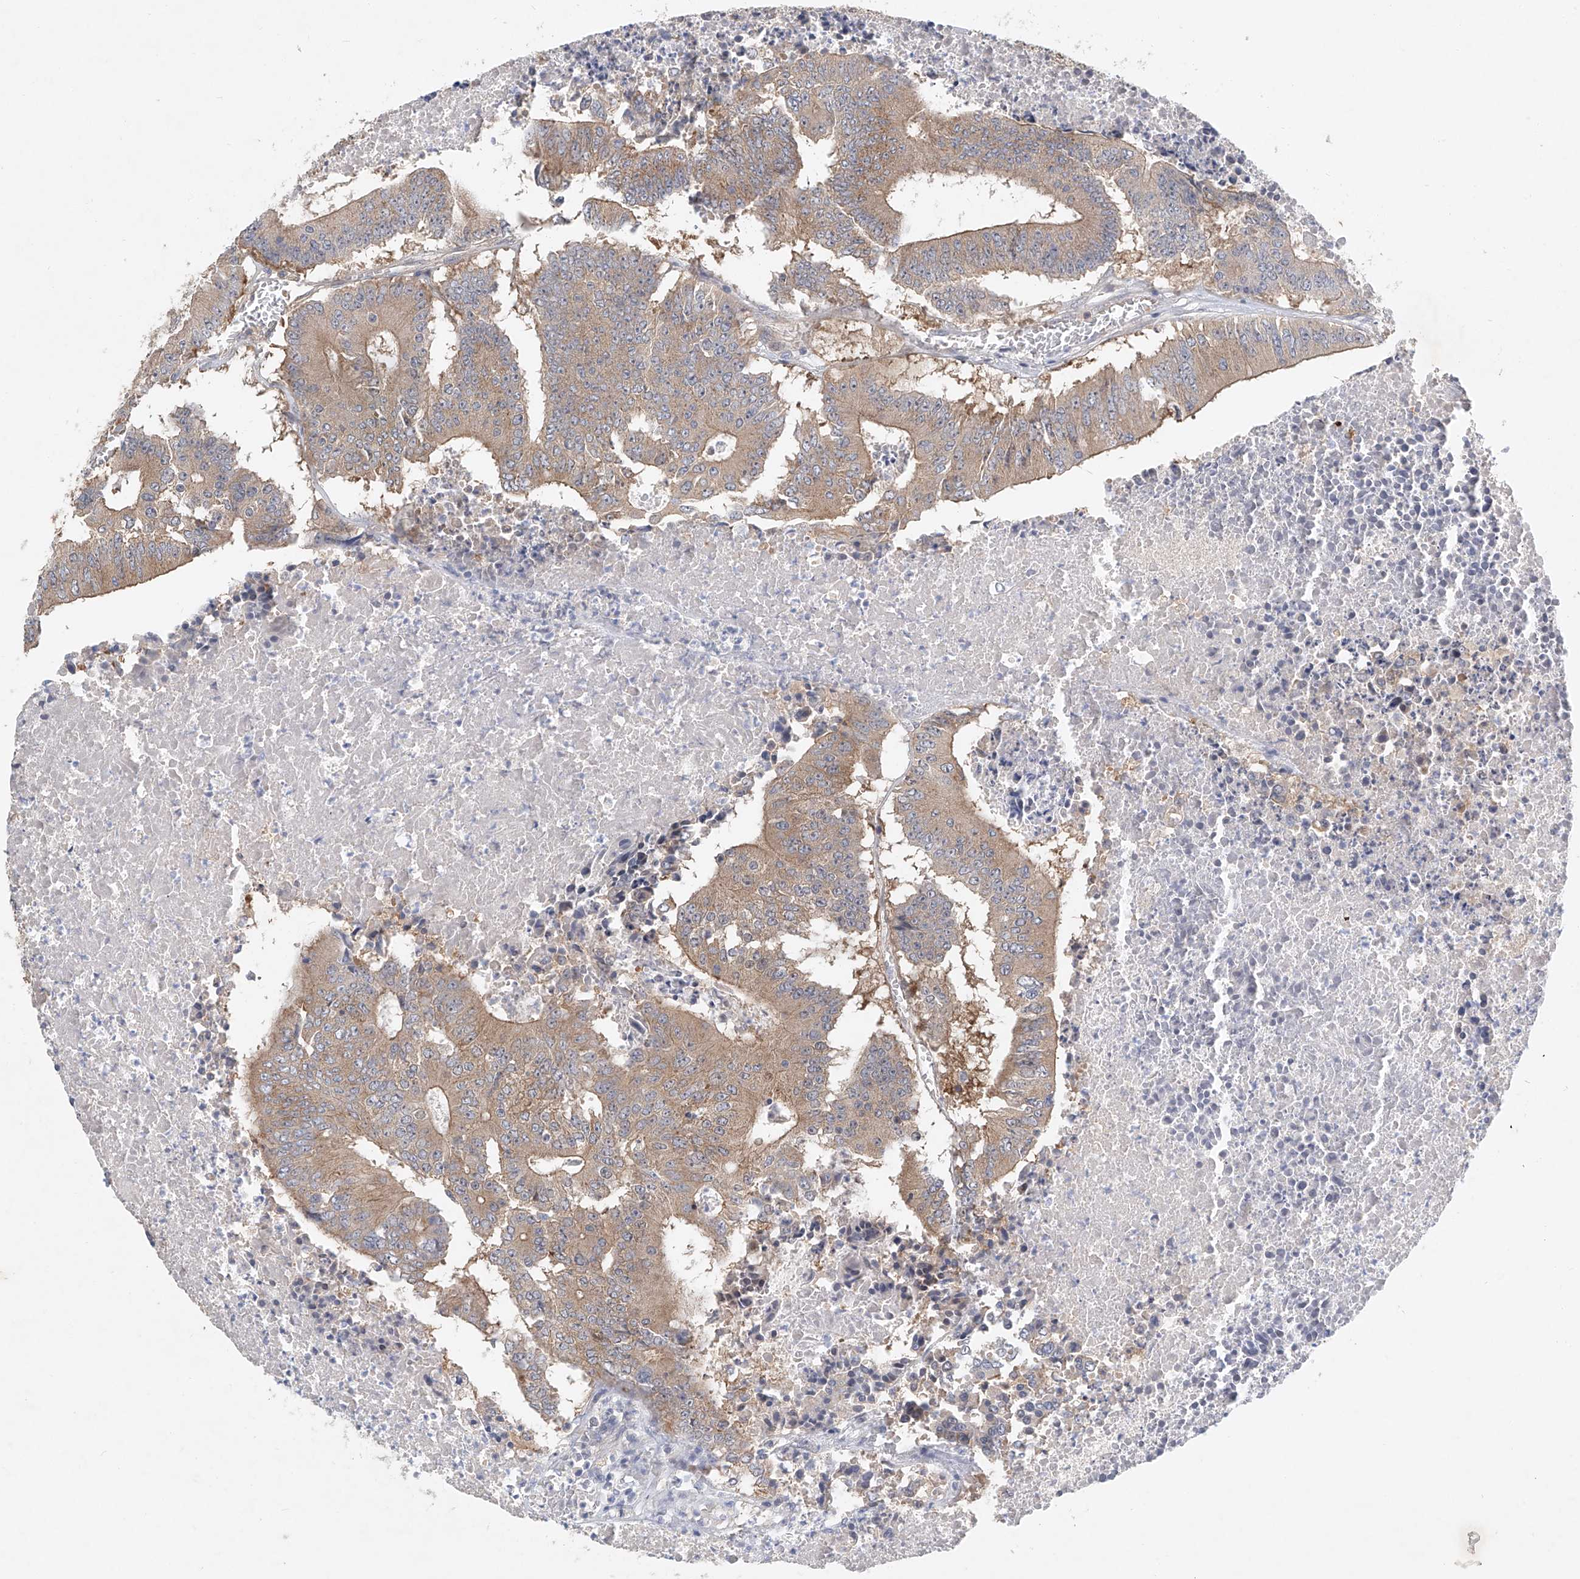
{"staining": {"intensity": "moderate", "quantity": "25%-75%", "location": "cytoplasmic/membranous"}, "tissue": "colorectal cancer", "cell_type": "Tumor cells", "image_type": "cancer", "snomed": [{"axis": "morphology", "description": "Adenocarcinoma, NOS"}, {"axis": "topography", "description": "Colon"}], "caption": "This micrograph demonstrates IHC staining of human colorectal cancer (adenocarcinoma), with medium moderate cytoplasmic/membranous positivity in approximately 25%-75% of tumor cells.", "gene": "CARMIL1", "patient": {"sex": "male", "age": 87}}